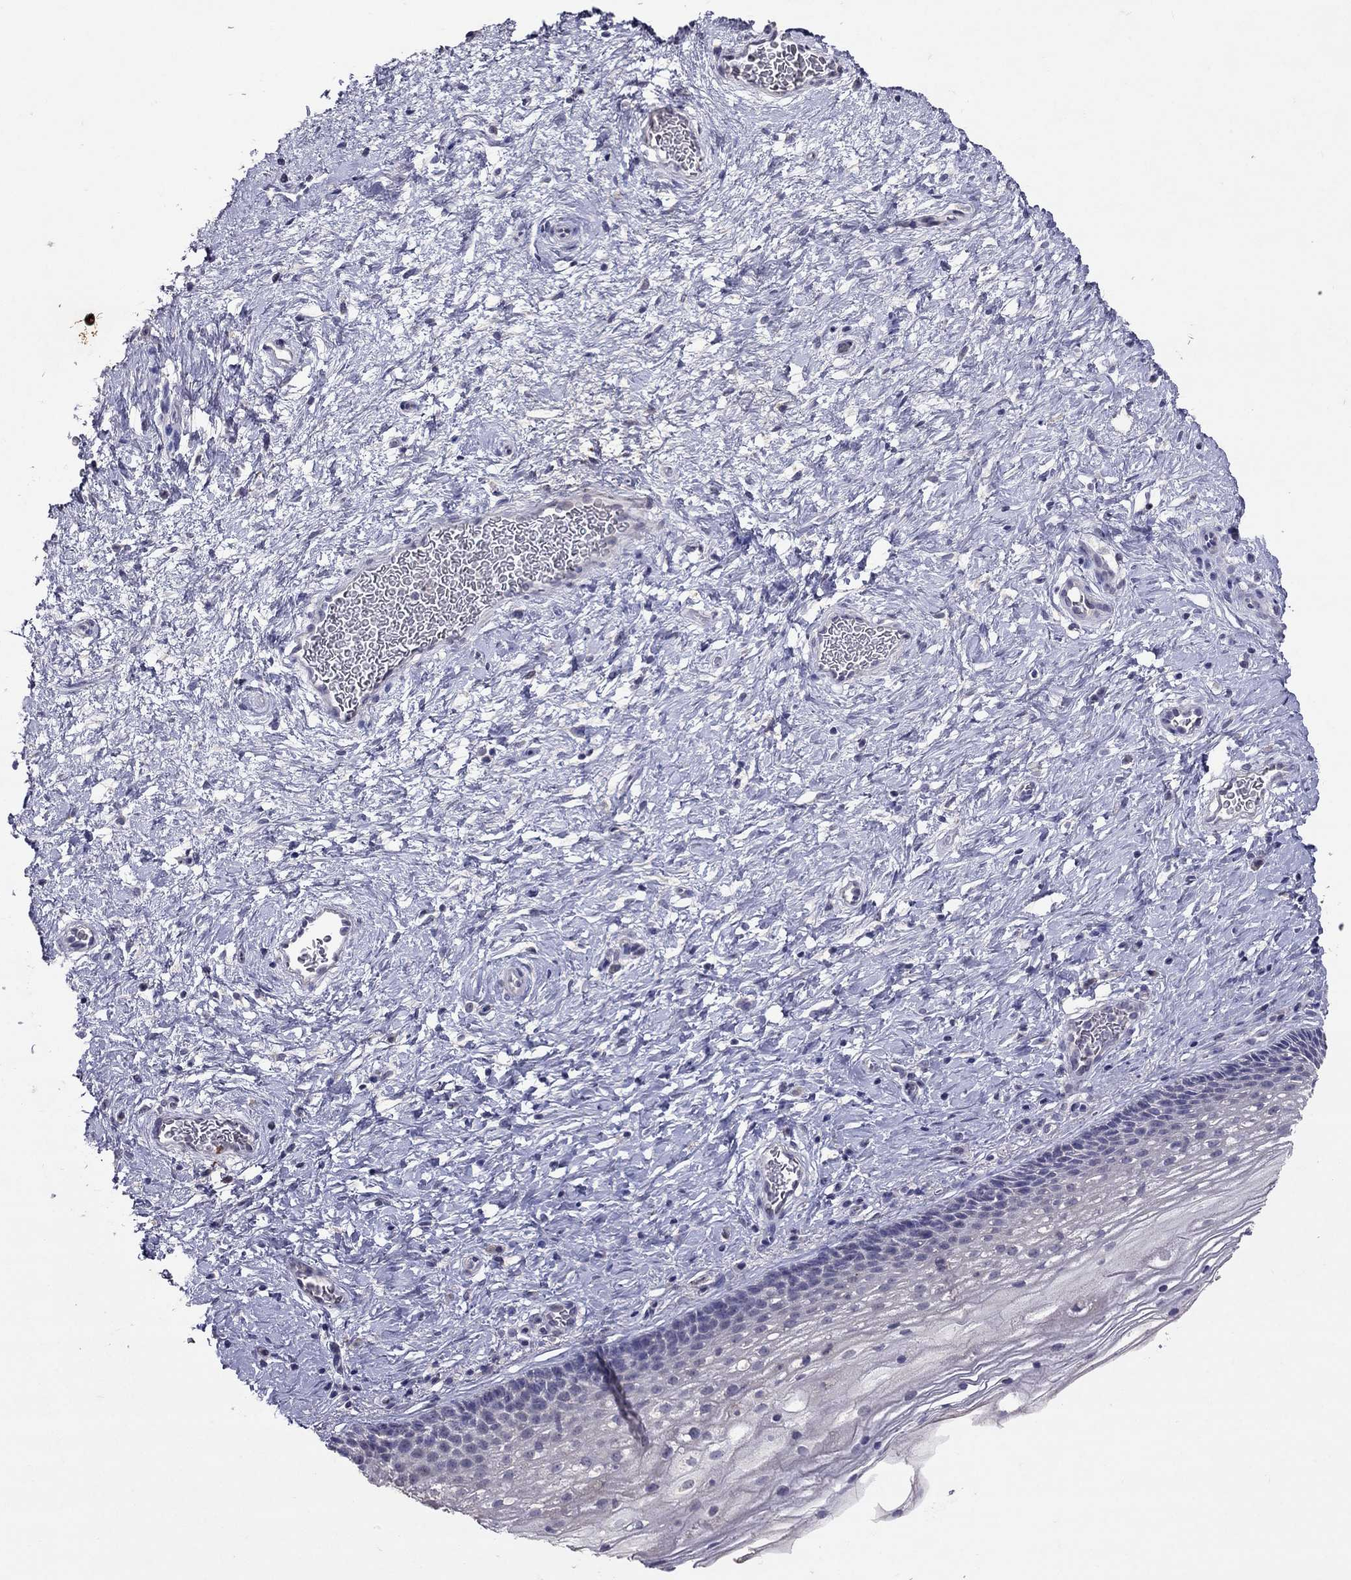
{"staining": {"intensity": "negative", "quantity": "none", "location": "none"}, "tissue": "cervix", "cell_type": "Glandular cells", "image_type": "normal", "snomed": [{"axis": "morphology", "description": "Normal tissue, NOS"}, {"axis": "topography", "description": "Cervix"}], "caption": "This is a micrograph of immunohistochemistry staining of unremarkable cervix, which shows no expression in glandular cells. The staining is performed using DAB brown chromogen with nuclei counter-stained in using hematoxylin.", "gene": "FST", "patient": {"sex": "female", "age": 34}}